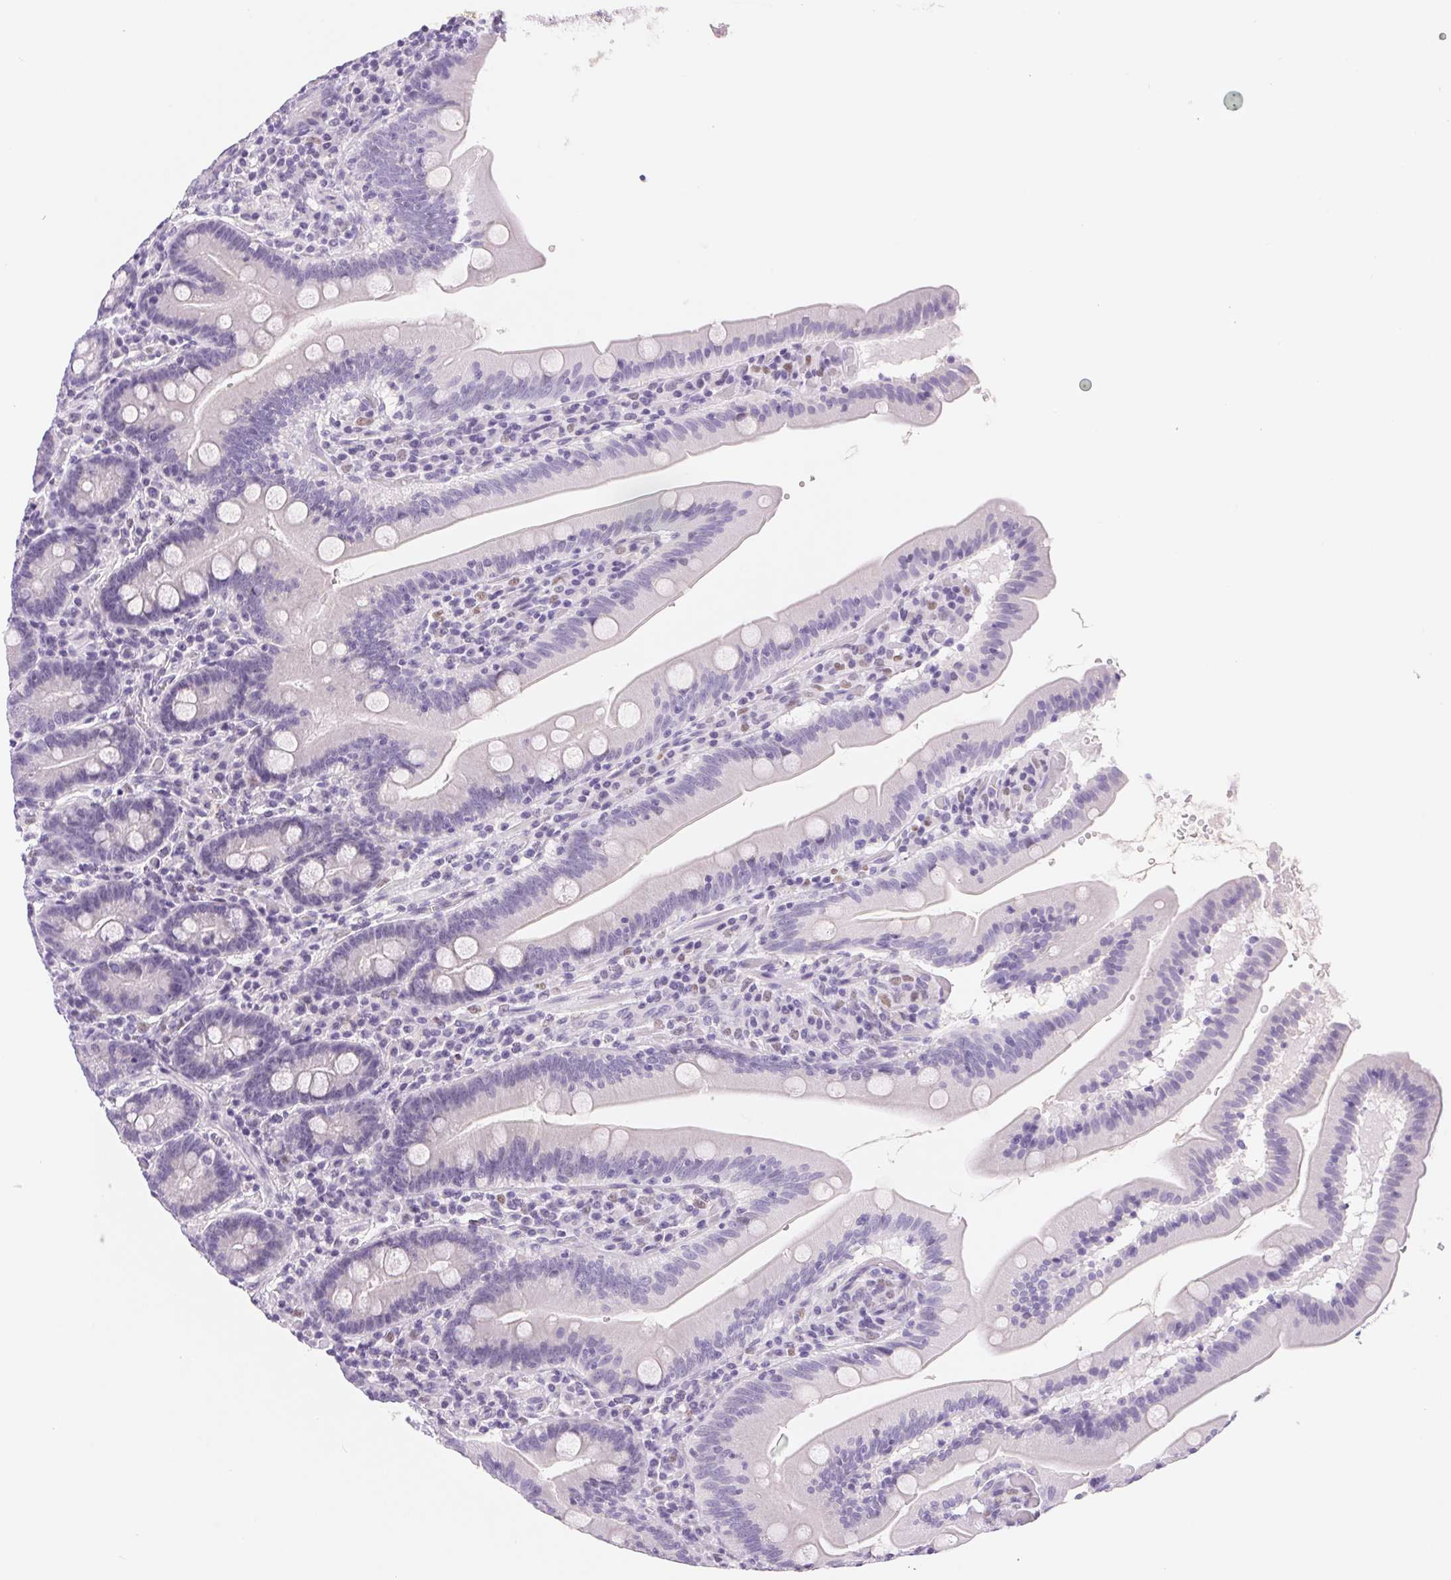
{"staining": {"intensity": "negative", "quantity": "none", "location": "none"}, "tissue": "small intestine", "cell_type": "Glandular cells", "image_type": "normal", "snomed": [{"axis": "morphology", "description": "Normal tissue, NOS"}, {"axis": "topography", "description": "Small intestine"}], "caption": "A high-resolution histopathology image shows immunohistochemistry staining of normal small intestine, which reveals no significant positivity in glandular cells. Nuclei are stained in blue.", "gene": "ASGR2", "patient": {"sex": "male", "age": 37}}